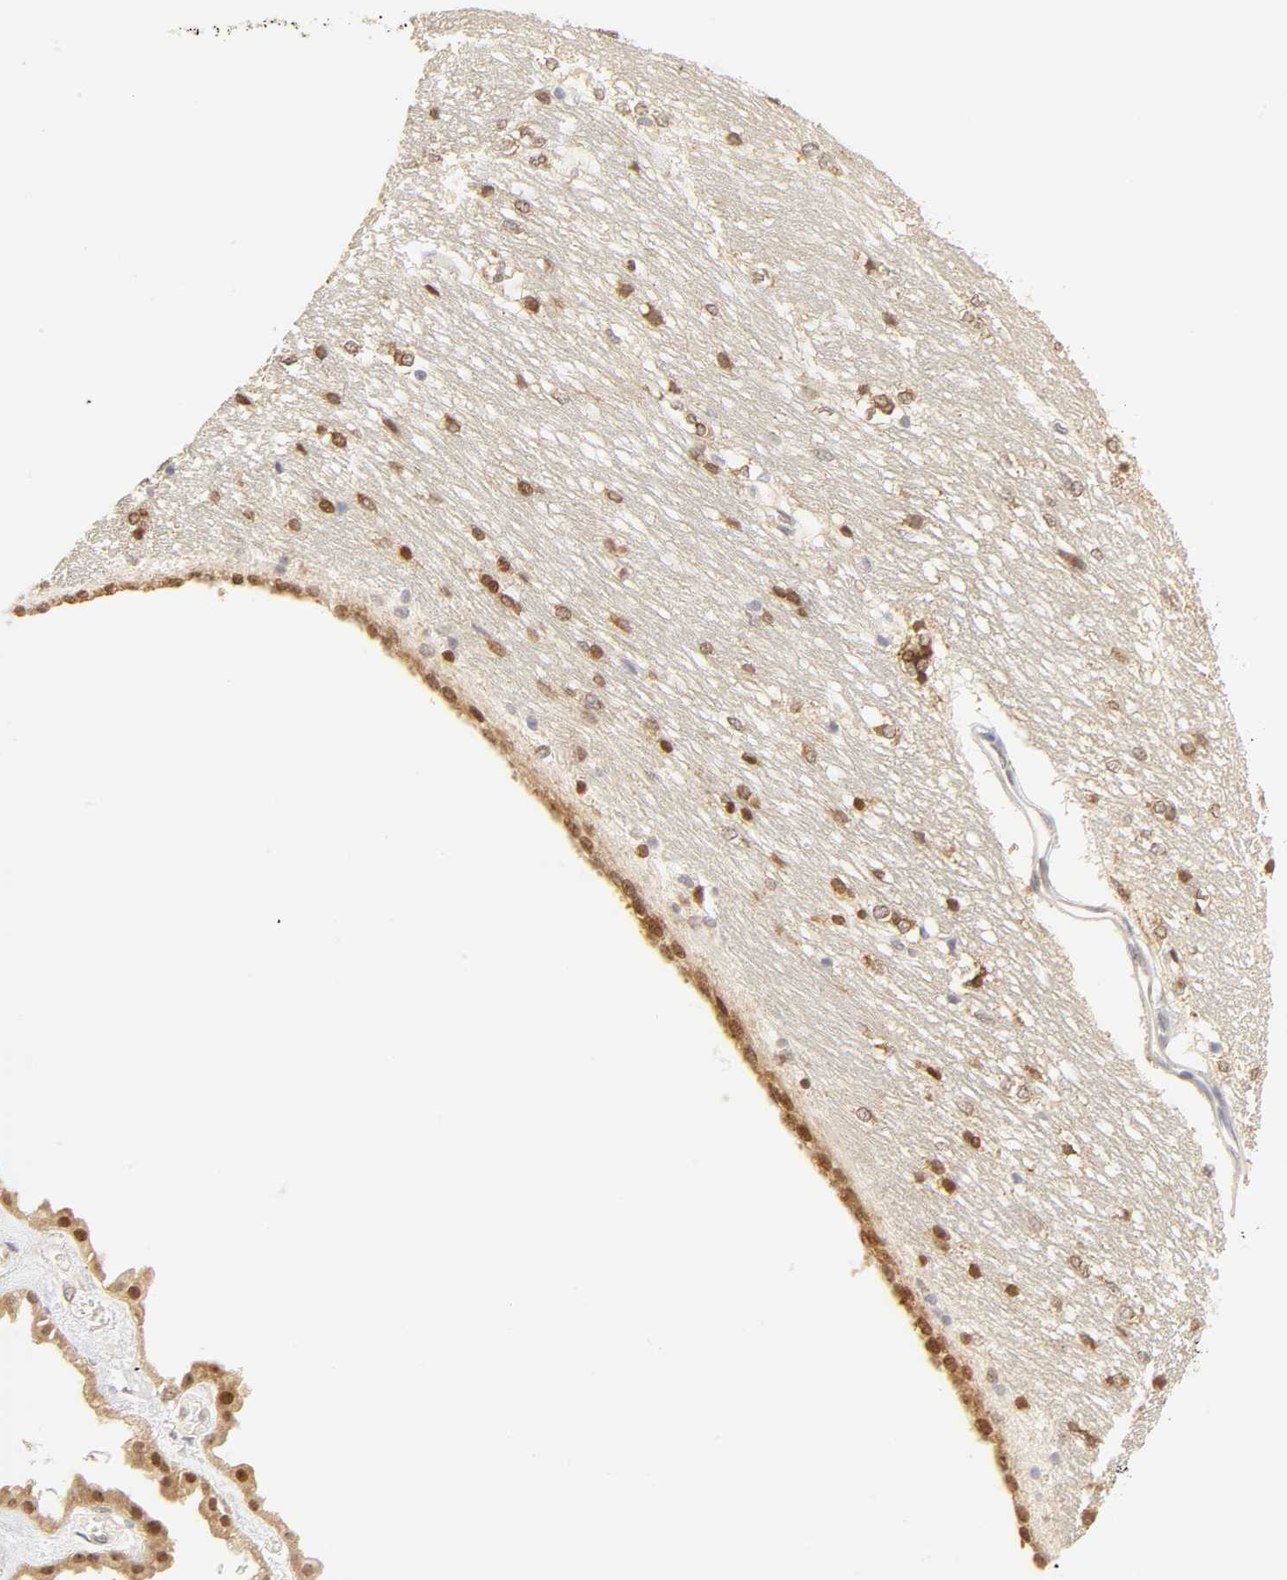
{"staining": {"intensity": "strong", "quantity": "<25%", "location": "nuclear"}, "tissue": "hippocampus", "cell_type": "Glial cells", "image_type": "normal", "snomed": [{"axis": "morphology", "description": "Normal tissue, NOS"}, {"axis": "topography", "description": "Hippocampus"}], "caption": "The histopathology image reveals immunohistochemical staining of normal hippocampus. There is strong nuclear positivity is appreciated in approximately <25% of glial cells. The protein is stained brown, and the nuclei are stained in blue (DAB (3,3'-diaminobenzidine) IHC with brightfield microscopy, high magnification).", "gene": "KIF2A", "patient": {"sex": "female", "age": 19}}